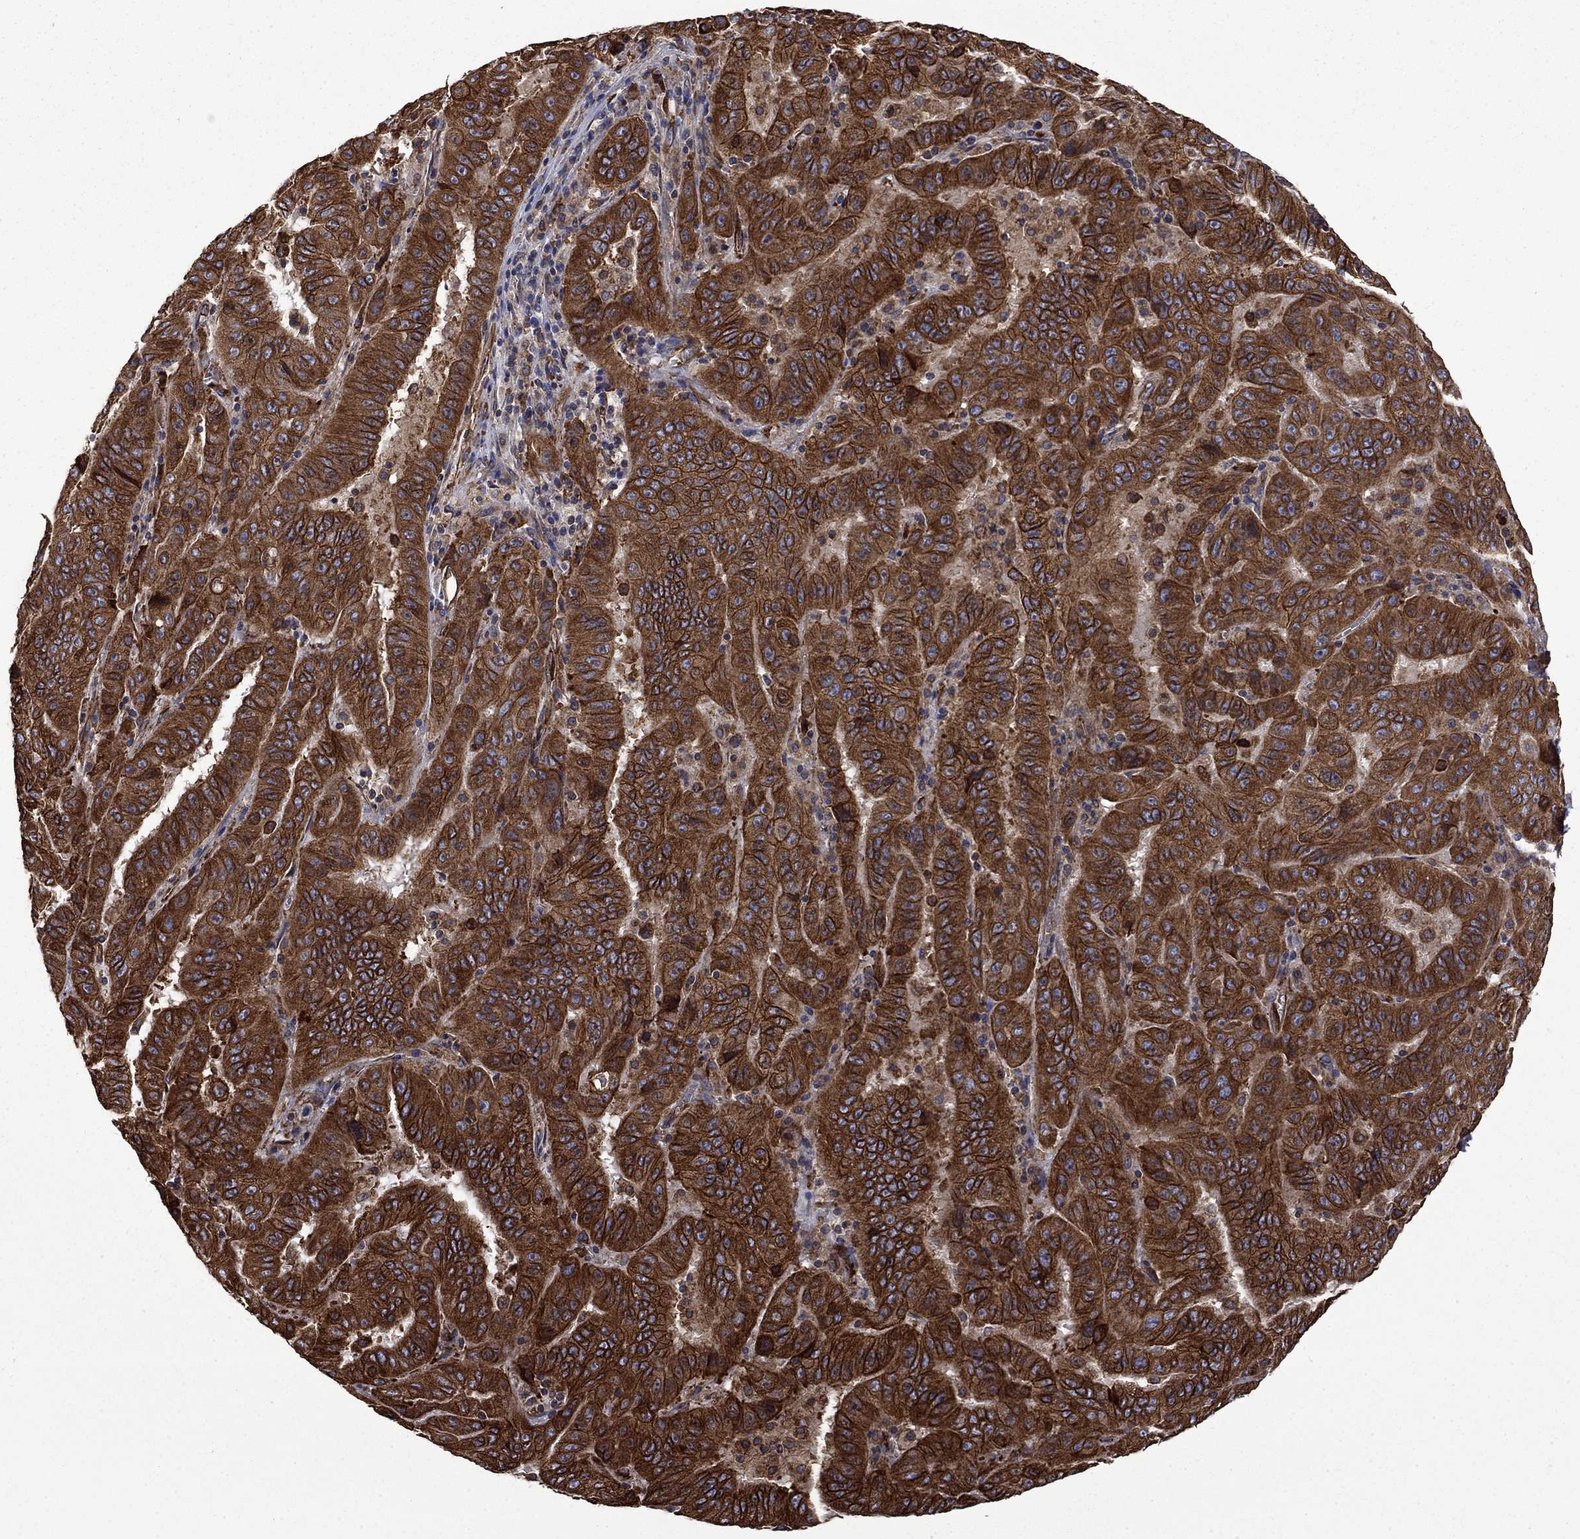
{"staining": {"intensity": "strong", "quantity": ">75%", "location": "cytoplasmic/membranous"}, "tissue": "pancreatic cancer", "cell_type": "Tumor cells", "image_type": "cancer", "snomed": [{"axis": "morphology", "description": "Adenocarcinoma, NOS"}, {"axis": "topography", "description": "Pancreas"}], "caption": "Immunohistochemistry (IHC) of pancreatic adenocarcinoma shows high levels of strong cytoplasmic/membranous positivity in about >75% of tumor cells. (IHC, brightfield microscopy, high magnification).", "gene": "CUTC", "patient": {"sex": "male", "age": 63}}